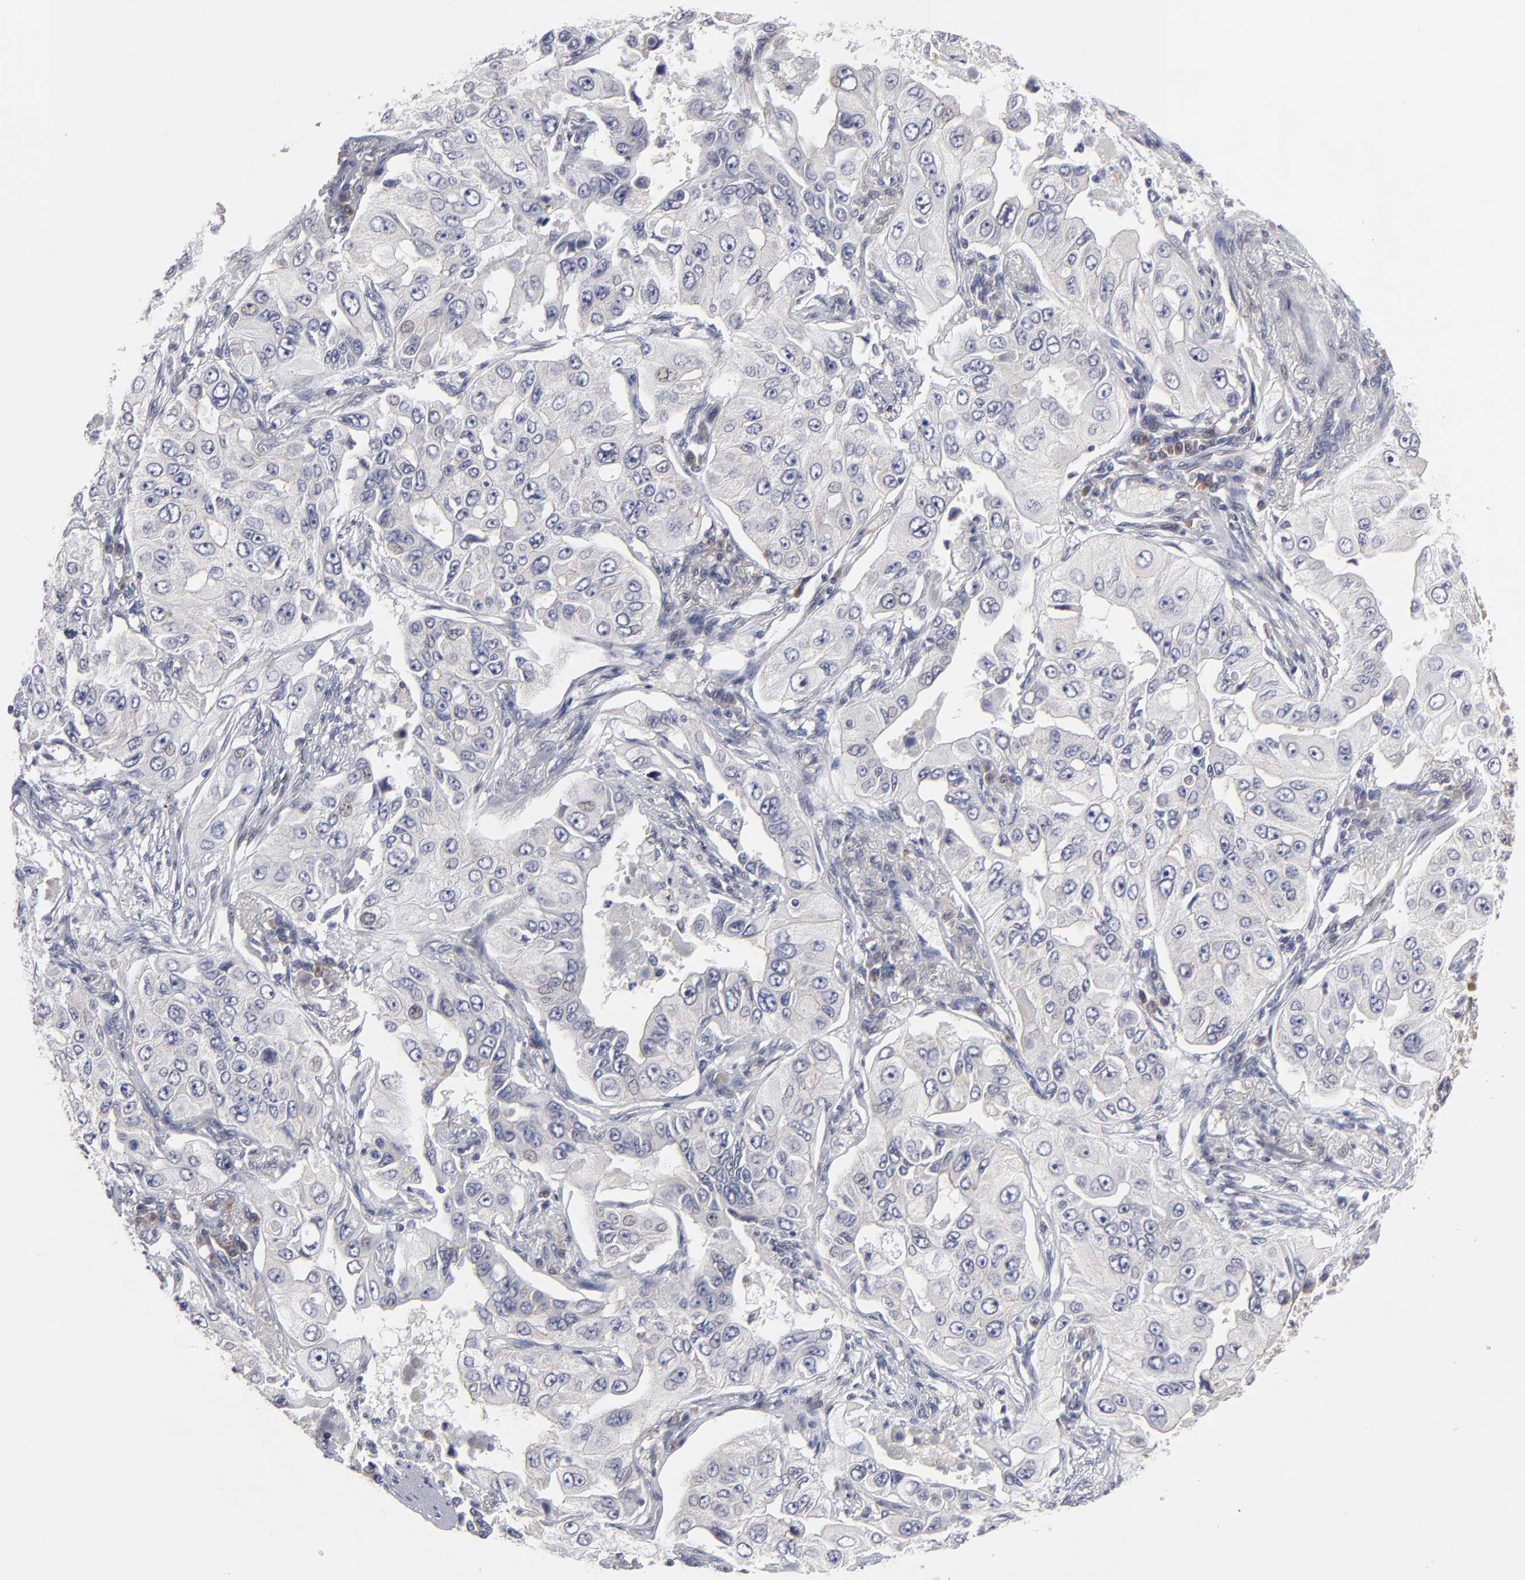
{"staining": {"intensity": "negative", "quantity": "none", "location": "none"}, "tissue": "lung cancer", "cell_type": "Tumor cells", "image_type": "cancer", "snomed": [{"axis": "morphology", "description": "Adenocarcinoma, NOS"}, {"axis": "topography", "description": "Lung"}], "caption": "Protein analysis of lung adenocarcinoma displays no significant positivity in tumor cells. (Stains: DAB (3,3'-diaminobenzidine) immunohistochemistry (IHC) with hematoxylin counter stain, Microscopy: brightfield microscopy at high magnification).", "gene": "CEP97", "patient": {"sex": "male", "age": 84}}